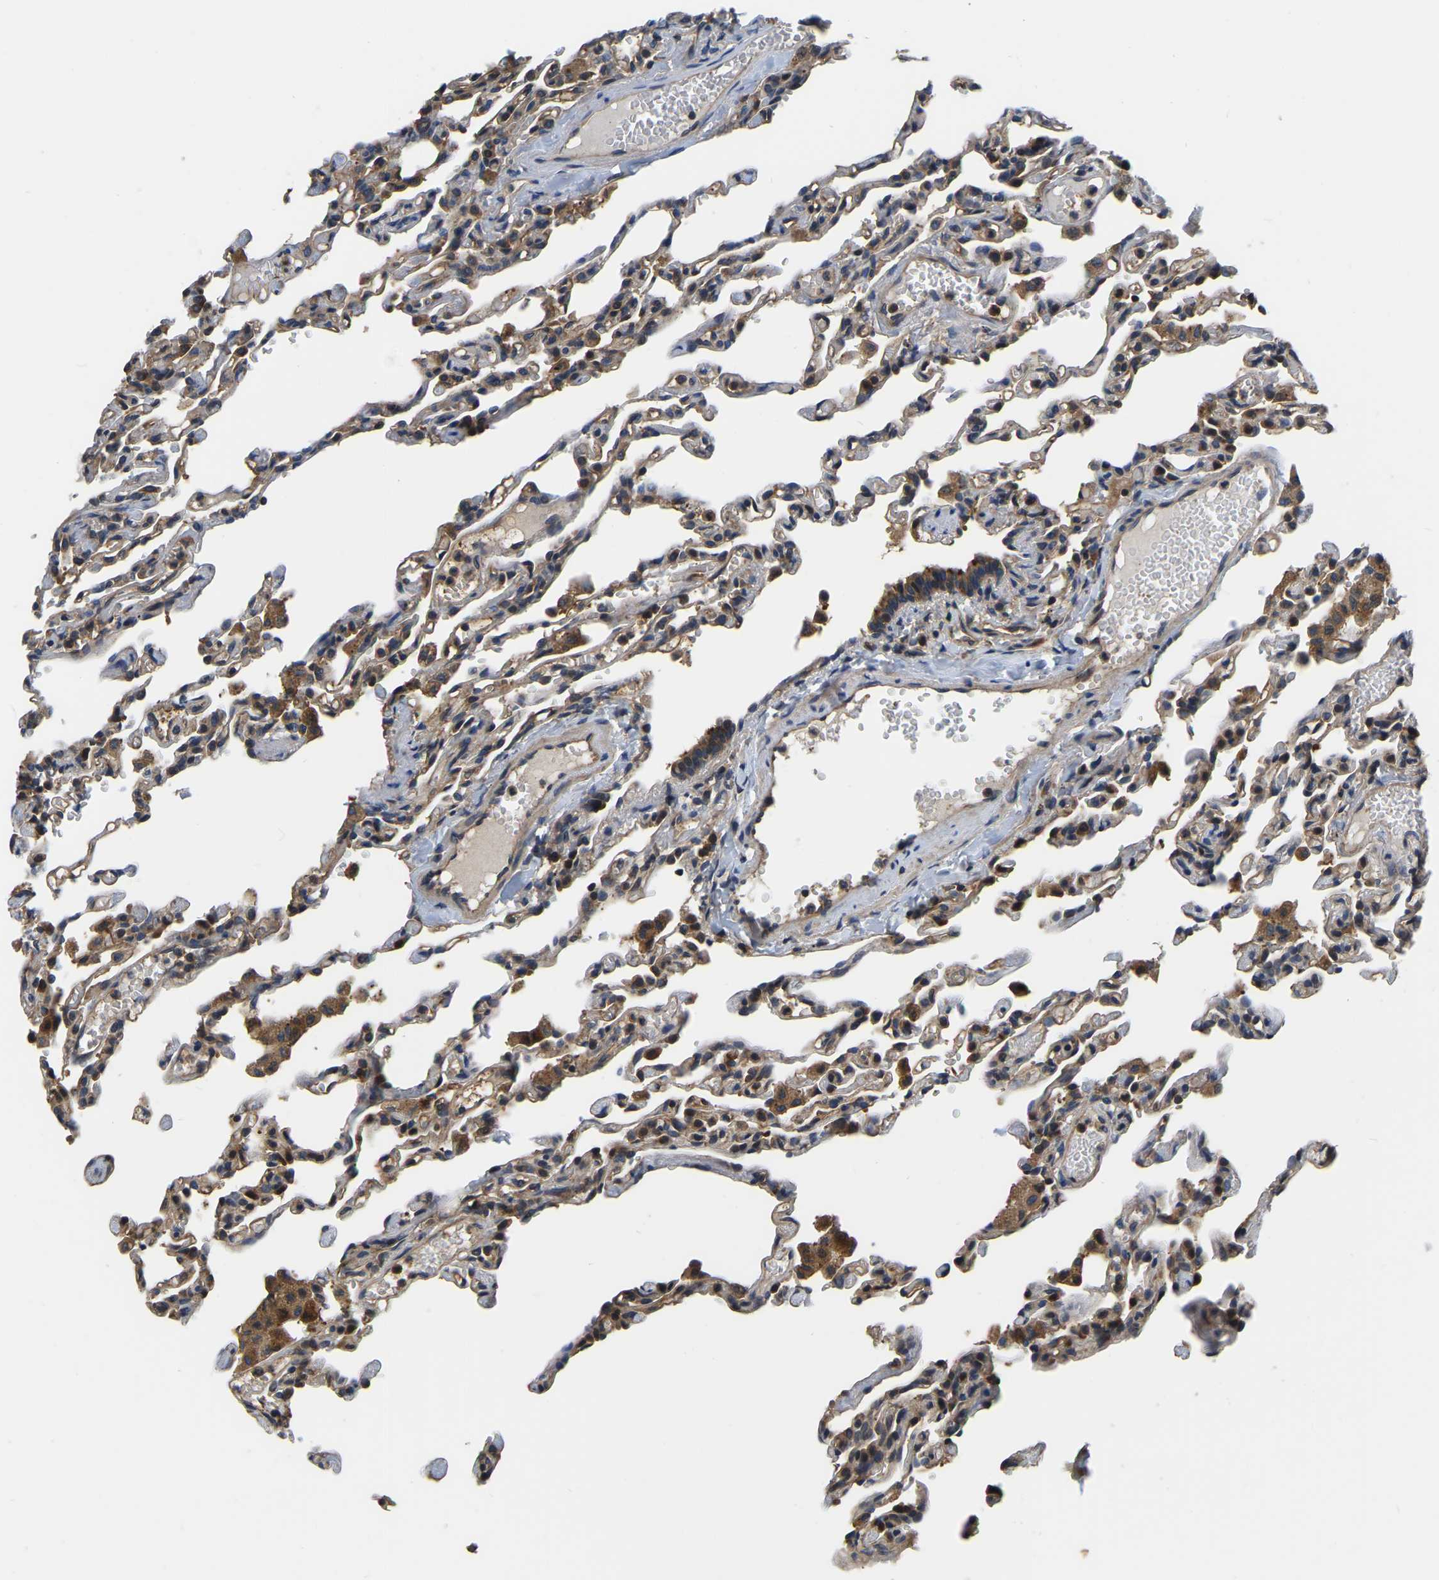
{"staining": {"intensity": "moderate", "quantity": "25%-75%", "location": "cytoplasmic/membranous"}, "tissue": "lung", "cell_type": "Alveolar cells", "image_type": "normal", "snomed": [{"axis": "morphology", "description": "Normal tissue, NOS"}, {"axis": "topography", "description": "Lung"}], "caption": "Immunohistochemistry (IHC) of normal lung exhibits medium levels of moderate cytoplasmic/membranous staining in approximately 25%-75% of alveolar cells. (Stains: DAB (3,3'-diaminobenzidine) in brown, nuclei in blue, Microscopy: brightfield microscopy at high magnification).", "gene": "GARS1", "patient": {"sex": "male", "age": 21}}